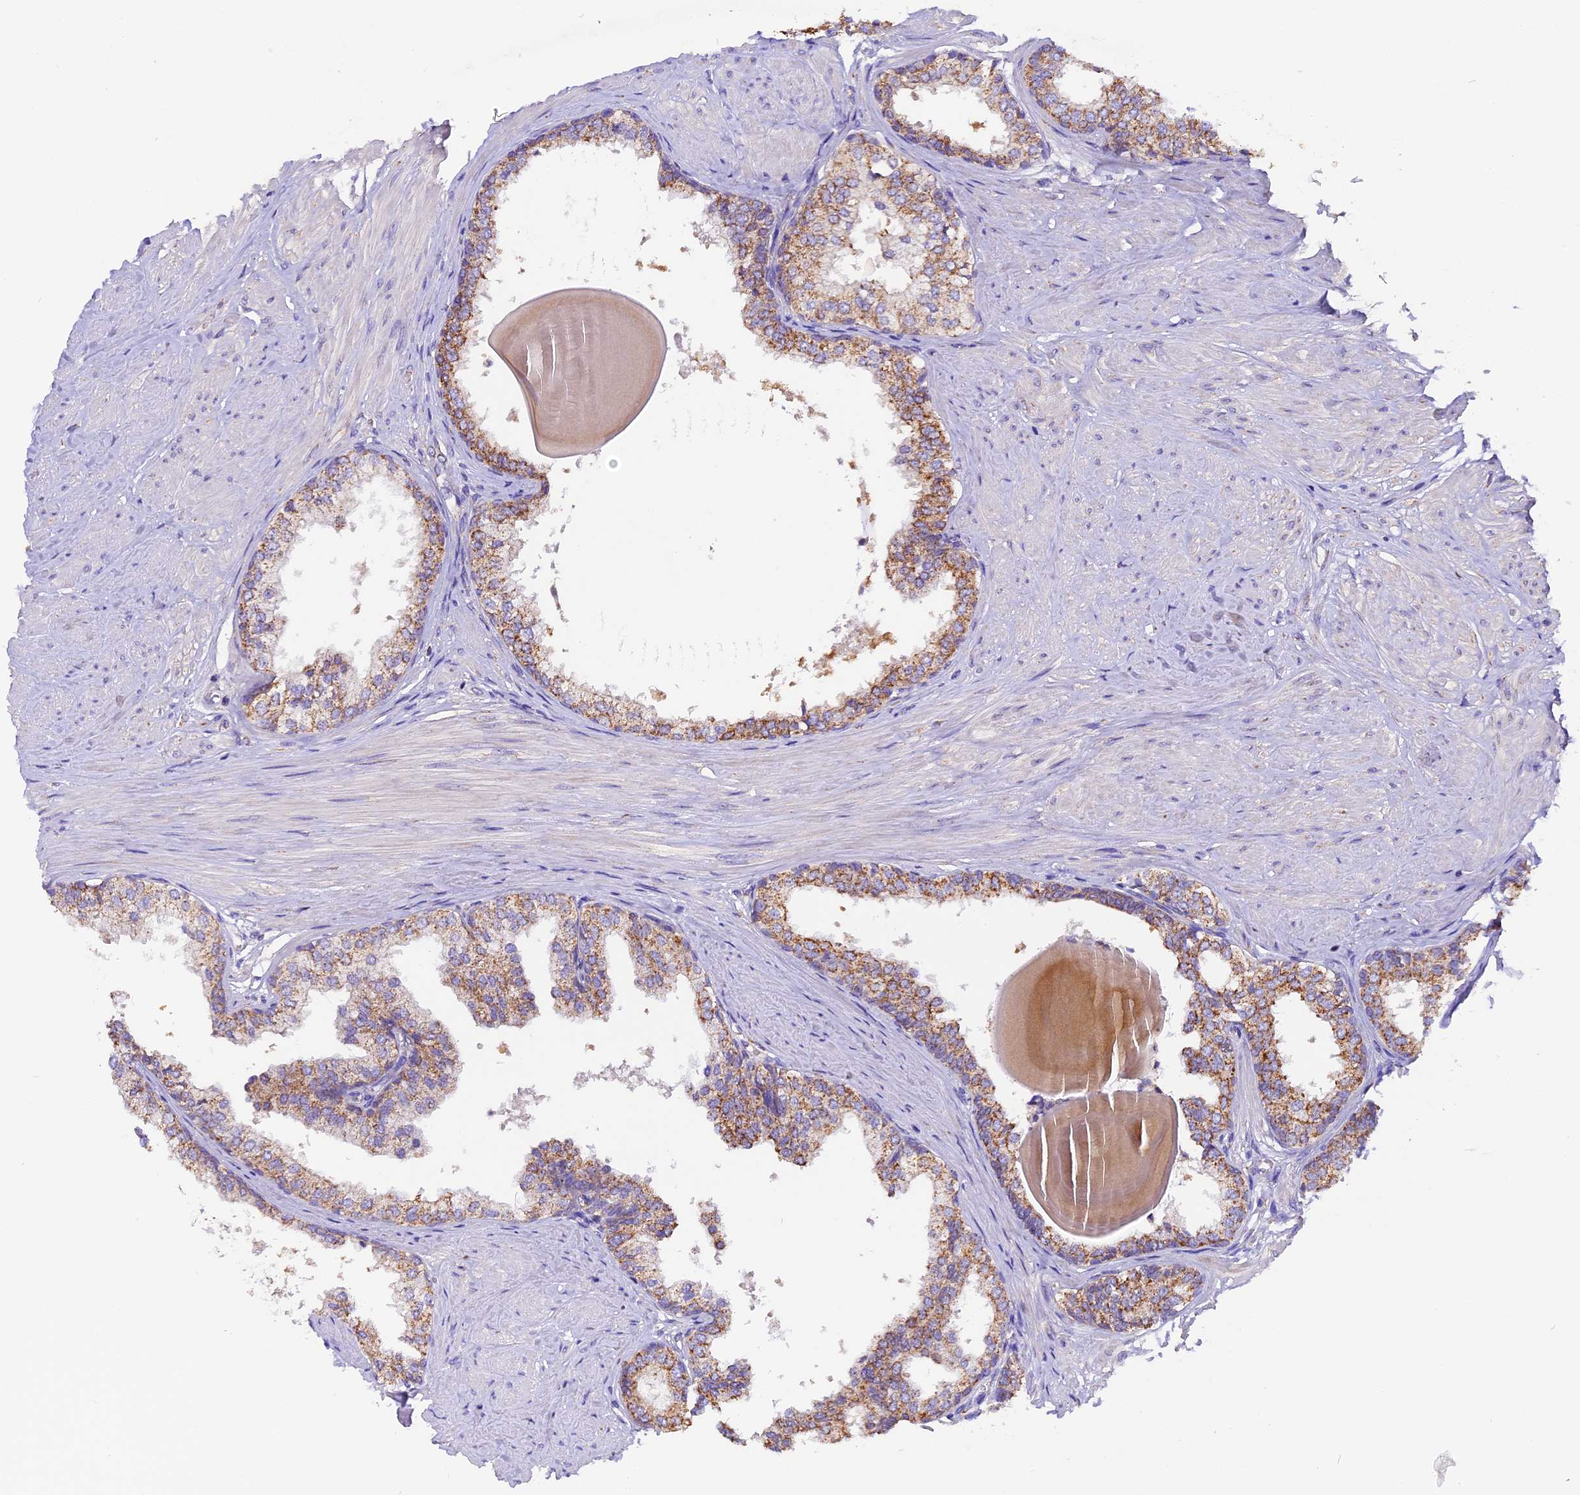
{"staining": {"intensity": "moderate", "quantity": ">75%", "location": "cytoplasmic/membranous"}, "tissue": "prostate", "cell_type": "Glandular cells", "image_type": "normal", "snomed": [{"axis": "morphology", "description": "Normal tissue, NOS"}, {"axis": "topography", "description": "Prostate"}], "caption": "DAB (3,3'-diaminobenzidine) immunohistochemical staining of unremarkable prostate reveals moderate cytoplasmic/membranous protein positivity in about >75% of glandular cells.", "gene": "SIX5", "patient": {"sex": "male", "age": 48}}